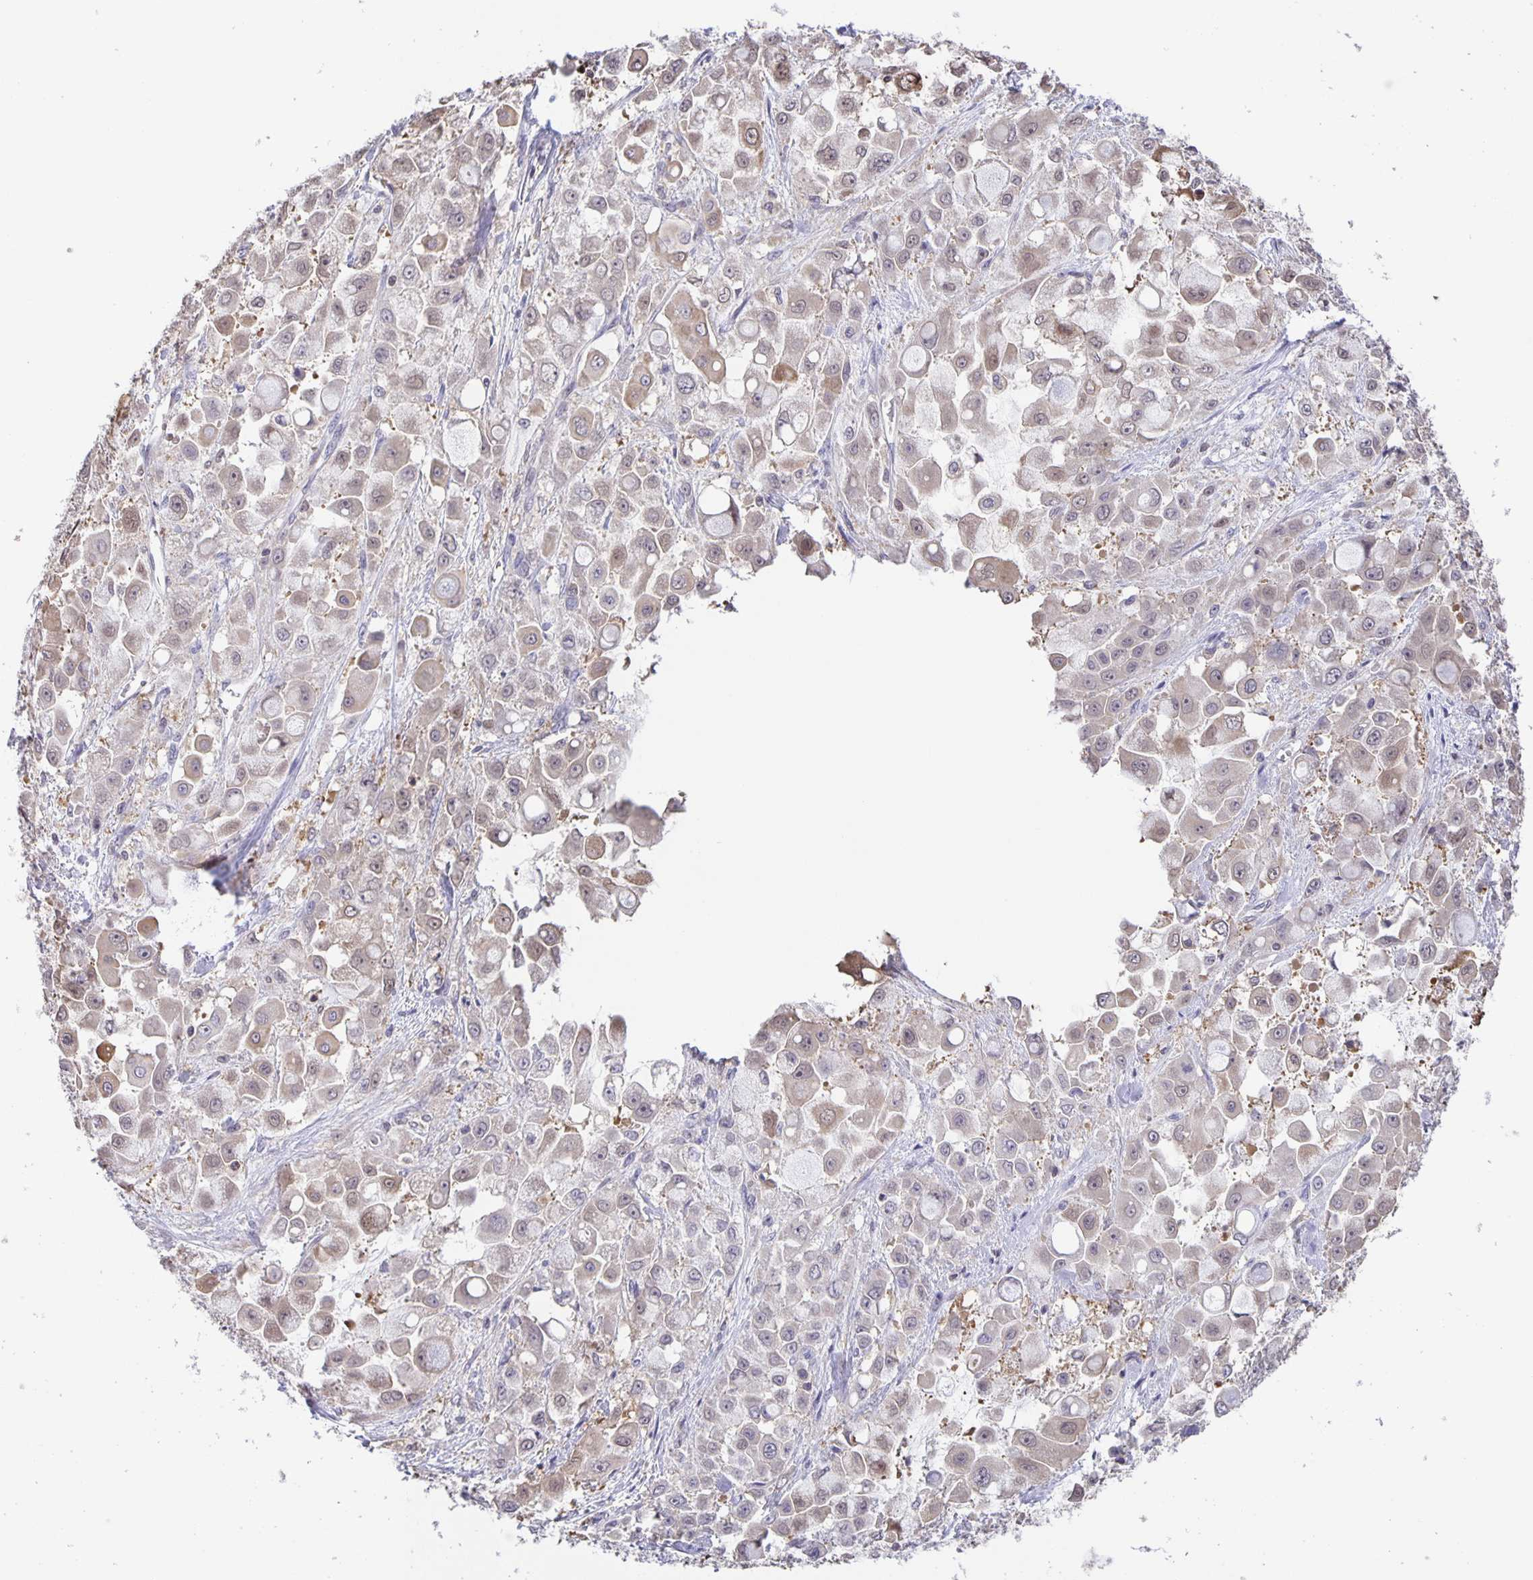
{"staining": {"intensity": "weak", "quantity": "25%-75%", "location": "cytoplasmic/membranous"}, "tissue": "stomach cancer", "cell_type": "Tumor cells", "image_type": "cancer", "snomed": [{"axis": "morphology", "description": "Adenocarcinoma, NOS"}, {"axis": "topography", "description": "Stomach"}], "caption": "Immunohistochemistry photomicrograph of stomach adenocarcinoma stained for a protein (brown), which reveals low levels of weak cytoplasmic/membranous positivity in about 25%-75% of tumor cells.", "gene": "MARCHF6", "patient": {"sex": "female", "age": 76}}